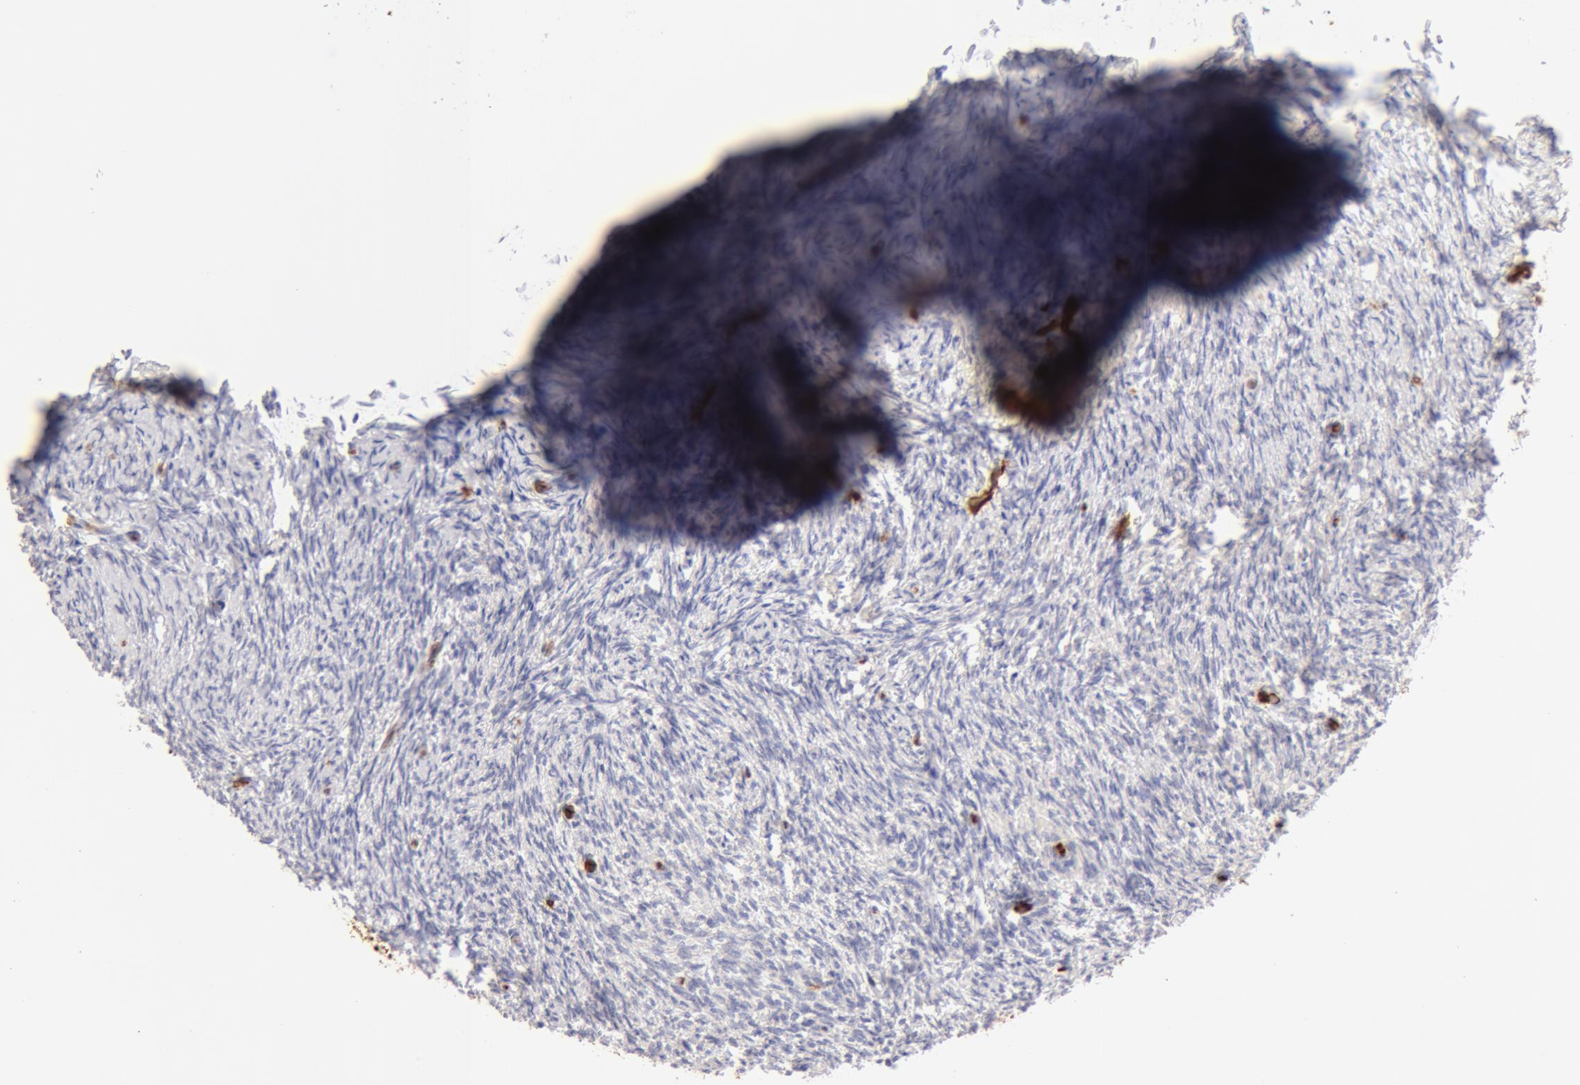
{"staining": {"intensity": "moderate", "quantity": ">75%", "location": "cytoplasmic/membranous"}, "tissue": "ovary", "cell_type": "Follicle cells", "image_type": "normal", "snomed": [{"axis": "morphology", "description": "Normal tissue, NOS"}, {"axis": "topography", "description": "Ovary"}], "caption": "Brown immunohistochemical staining in unremarkable human ovary shows moderate cytoplasmic/membranous positivity in about >75% of follicle cells. The staining is performed using DAB brown chromogen to label protein expression. The nuclei are counter-stained blue using hematoxylin.", "gene": "AQP1", "patient": {"sex": "female", "age": 54}}